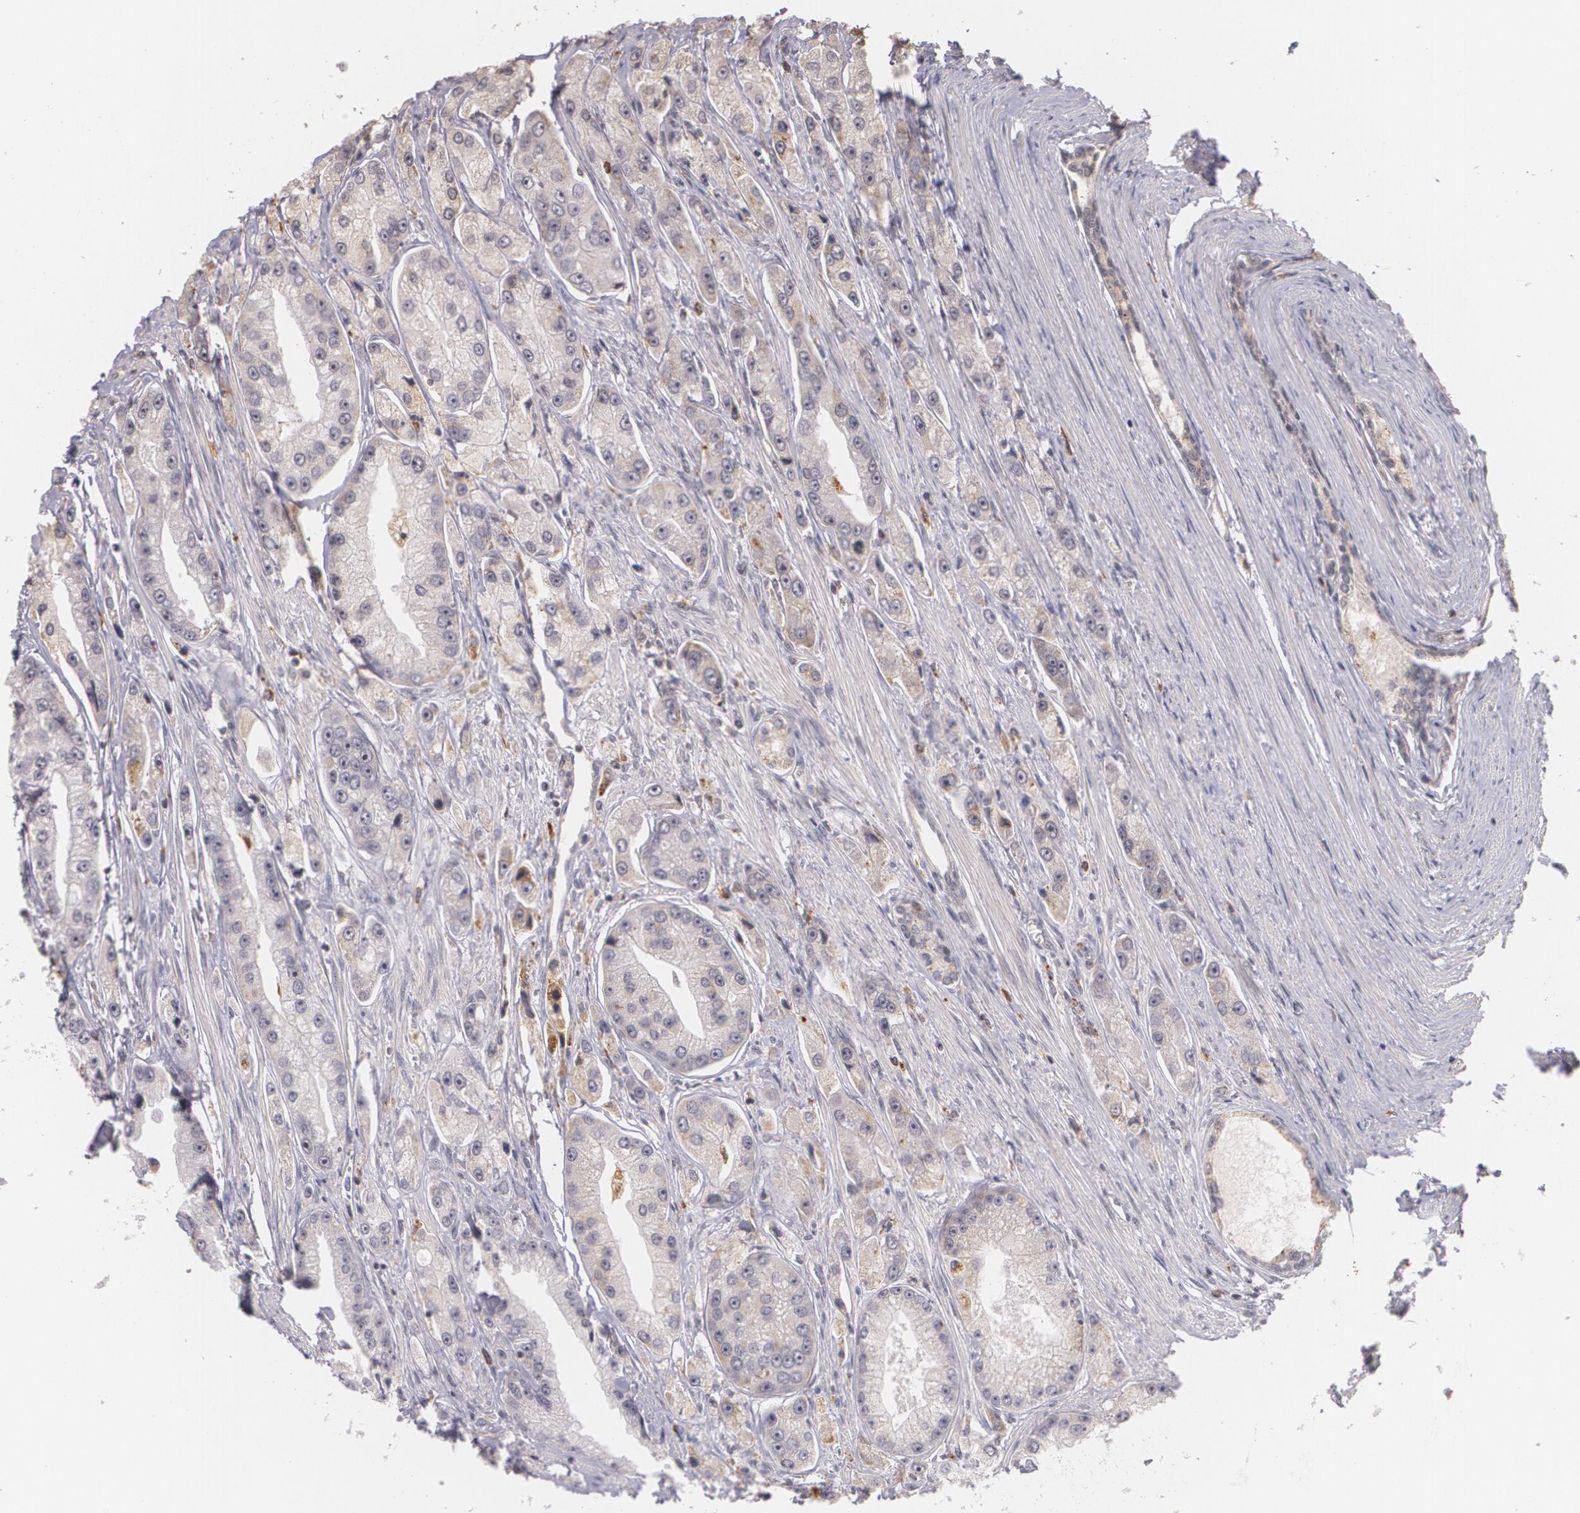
{"staining": {"intensity": "weak", "quantity": "<25%", "location": "cytoplasmic/membranous"}, "tissue": "prostate cancer", "cell_type": "Tumor cells", "image_type": "cancer", "snomed": [{"axis": "morphology", "description": "Adenocarcinoma, Medium grade"}, {"axis": "topography", "description": "Prostate"}], "caption": "DAB immunohistochemical staining of human medium-grade adenocarcinoma (prostate) demonstrates no significant positivity in tumor cells. (DAB (3,3'-diaminobenzidine) immunohistochemistry (IHC) visualized using brightfield microscopy, high magnification).", "gene": "VAV3", "patient": {"sex": "male", "age": 72}}